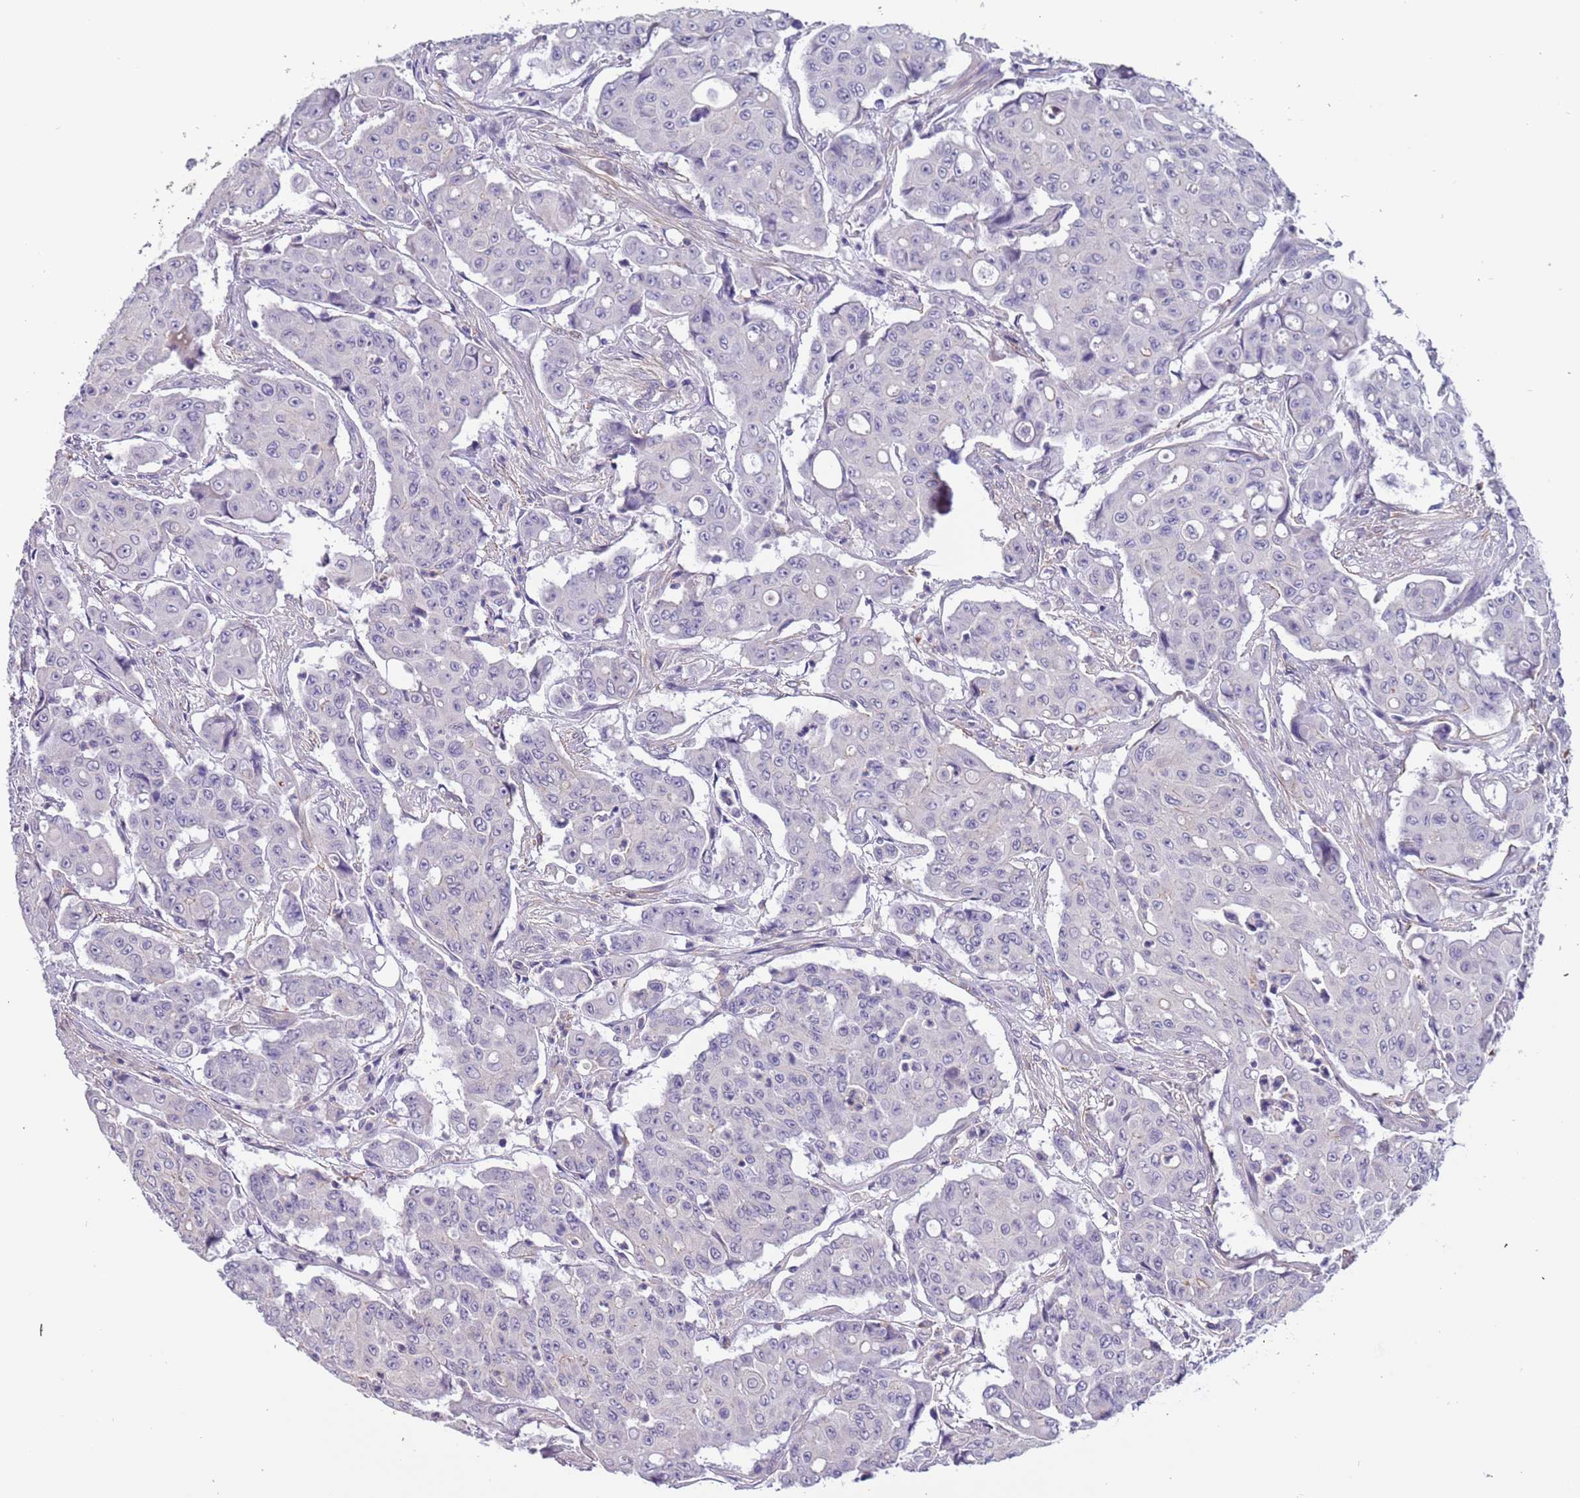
{"staining": {"intensity": "negative", "quantity": "none", "location": "none"}, "tissue": "colorectal cancer", "cell_type": "Tumor cells", "image_type": "cancer", "snomed": [{"axis": "morphology", "description": "Adenocarcinoma, NOS"}, {"axis": "topography", "description": "Colon"}], "caption": "DAB immunohistochemical staining of human colorectal cancer displays no significant positivity in tumor cells.", "gene": "PCGF2", "patient": {"sex": "male", "age": 51}}